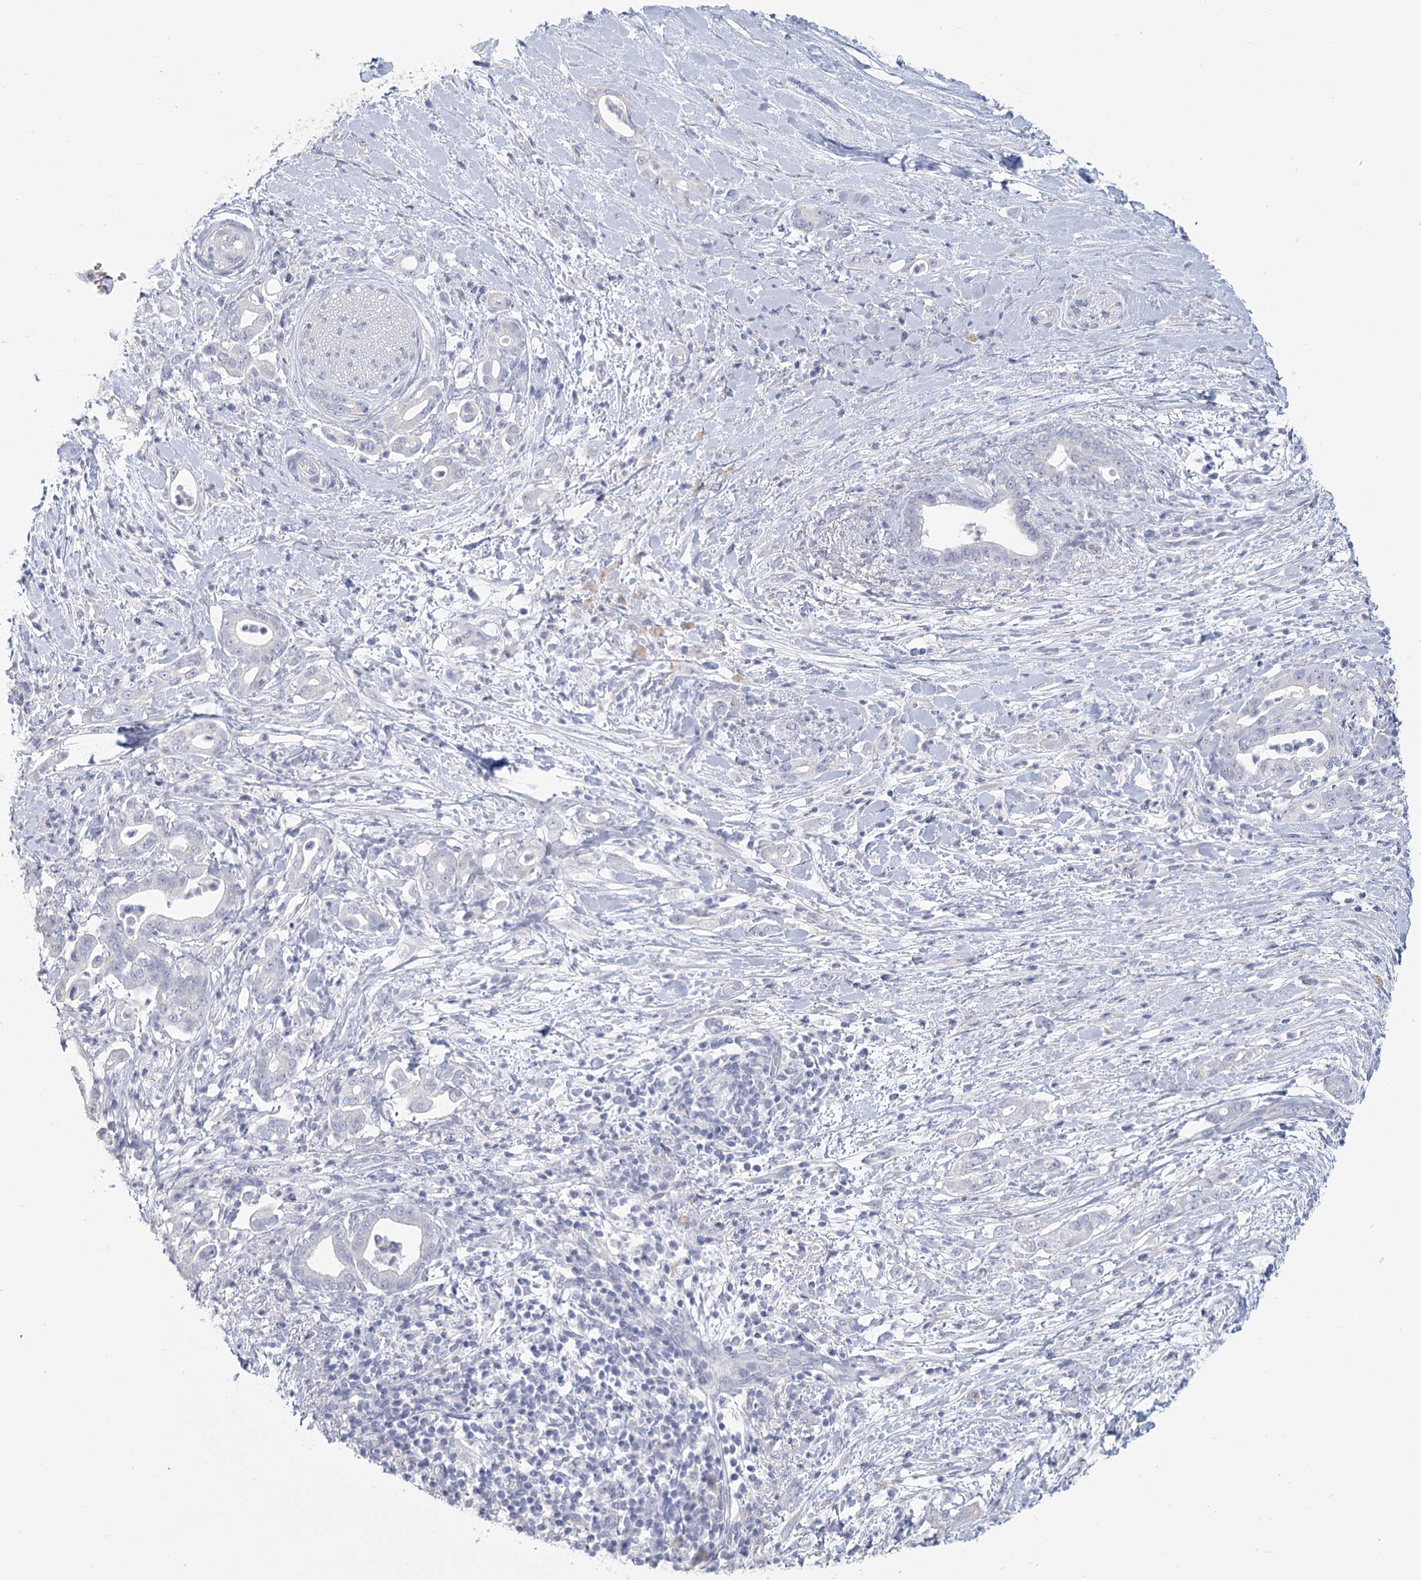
{"staining": {"intensity": "negative", "quantity": "none", "location": "none"}, "tissue": "pancreatic cancer", "cell_type": "Tumor cells", "image_type": "cancer", "snomed": [{"axis": "morphology", "description": "Adenocarcinoma, NOS"}, {"axis": "topography", "description": "Pancreas"}], "caption": "This is an immunohistochemistry (IHC) image of human adenocarcinoma (pancreatic). There is no positivity in tumor cells.", "gene": "CNTLN", "patient": {"sex": "female", "age": 55}}